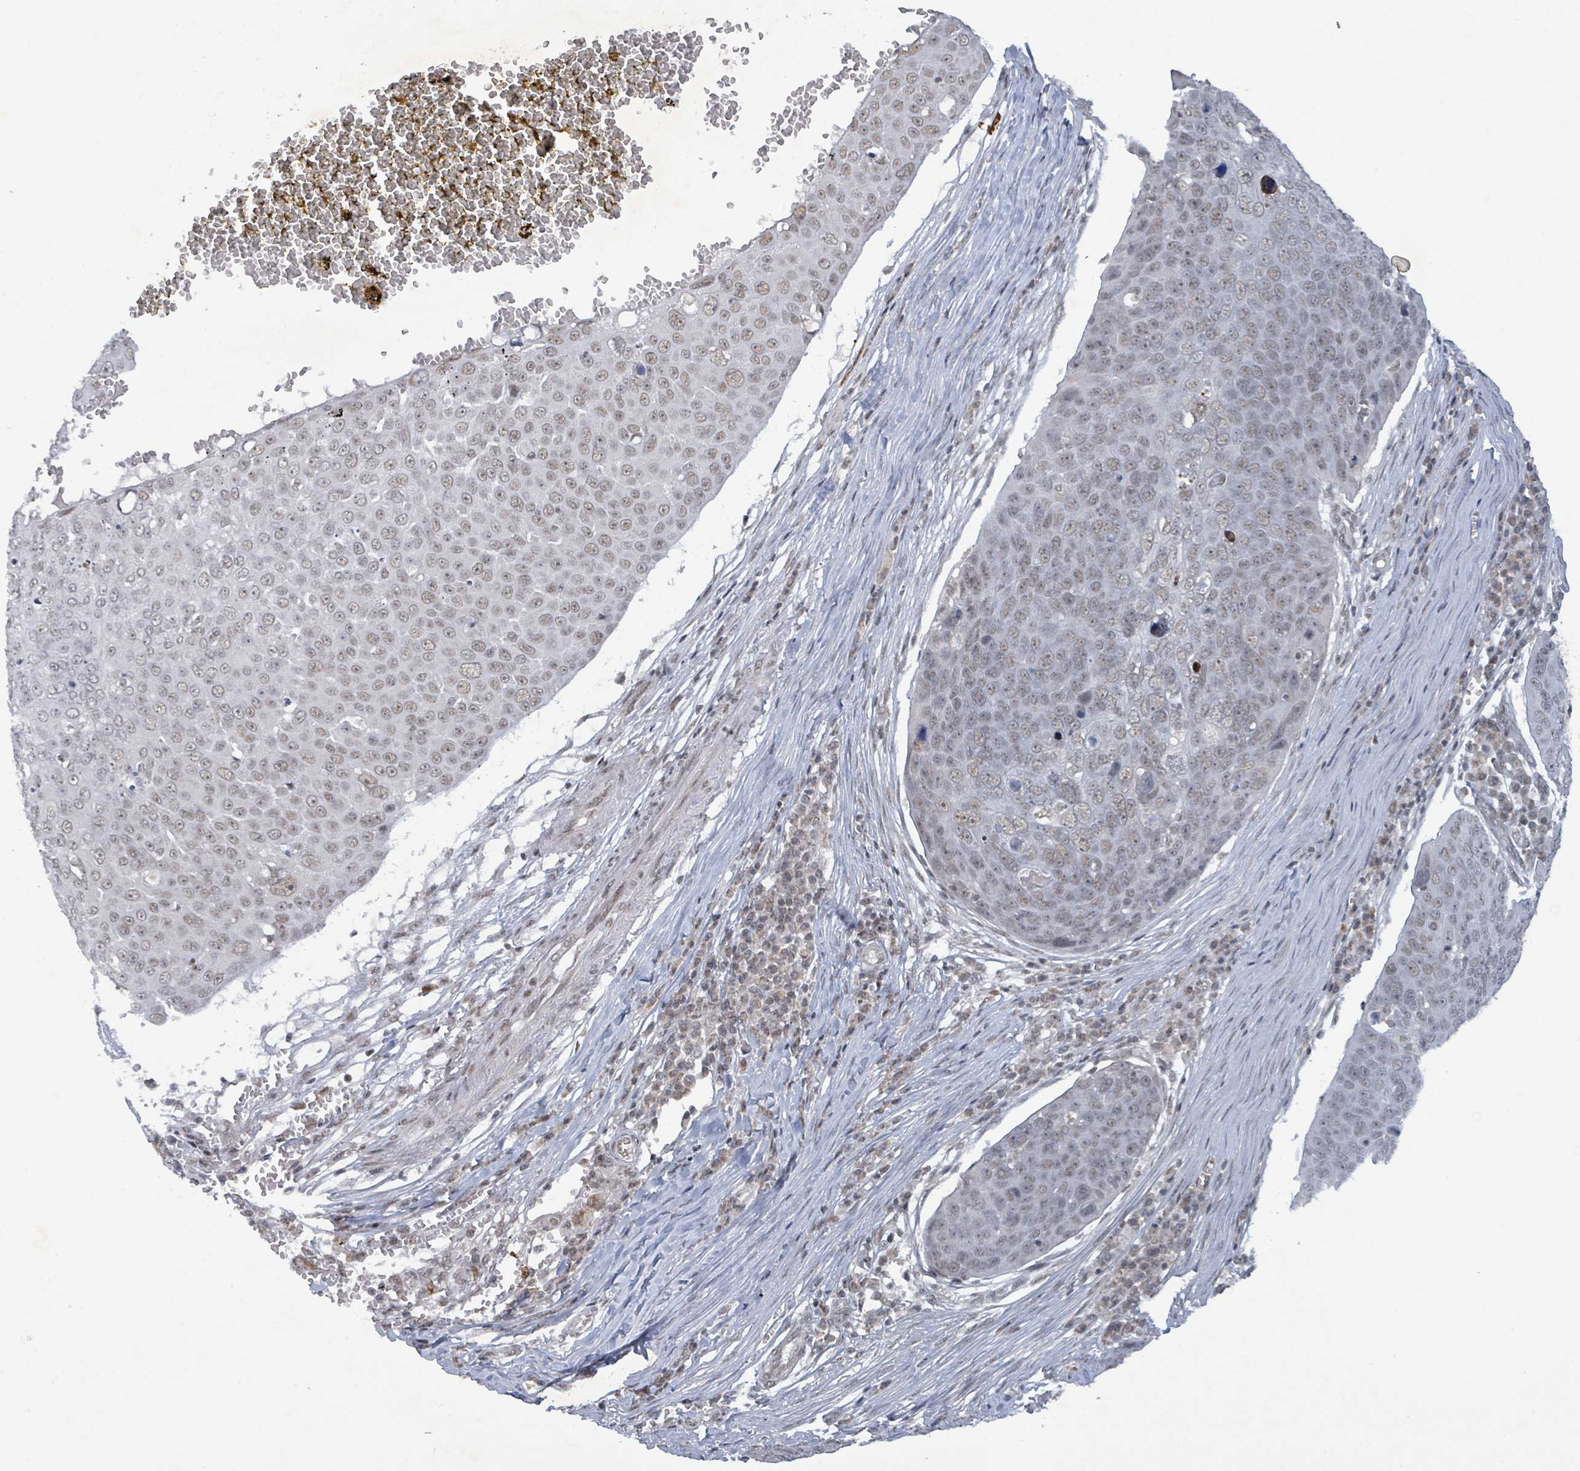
{"staining": {"intensity": "weak", "quantity": "25%-75%", "location": "nuclear"}, "tissue": "skin cancer", "cell_type": "Tumor cells", "image_type": "cancer", "snomed": [{"axis": "morphology", "description": "Squamous cell carcinoma, NOS"}, {"axis": "topography", "description": "Skin"}], "caption": "A histopathology image of human skin squamous cell carcinoma stained for a protein displays weak nuclear brown staining in tumor cells. Using DAB (3,3'-diaminobenzidine) (brown) and hematoxylin (blue) stains, captured at high magnification using brightfield microscopy.", "gene": "BANP", "patient": {"sex": "male", "age": 71}}